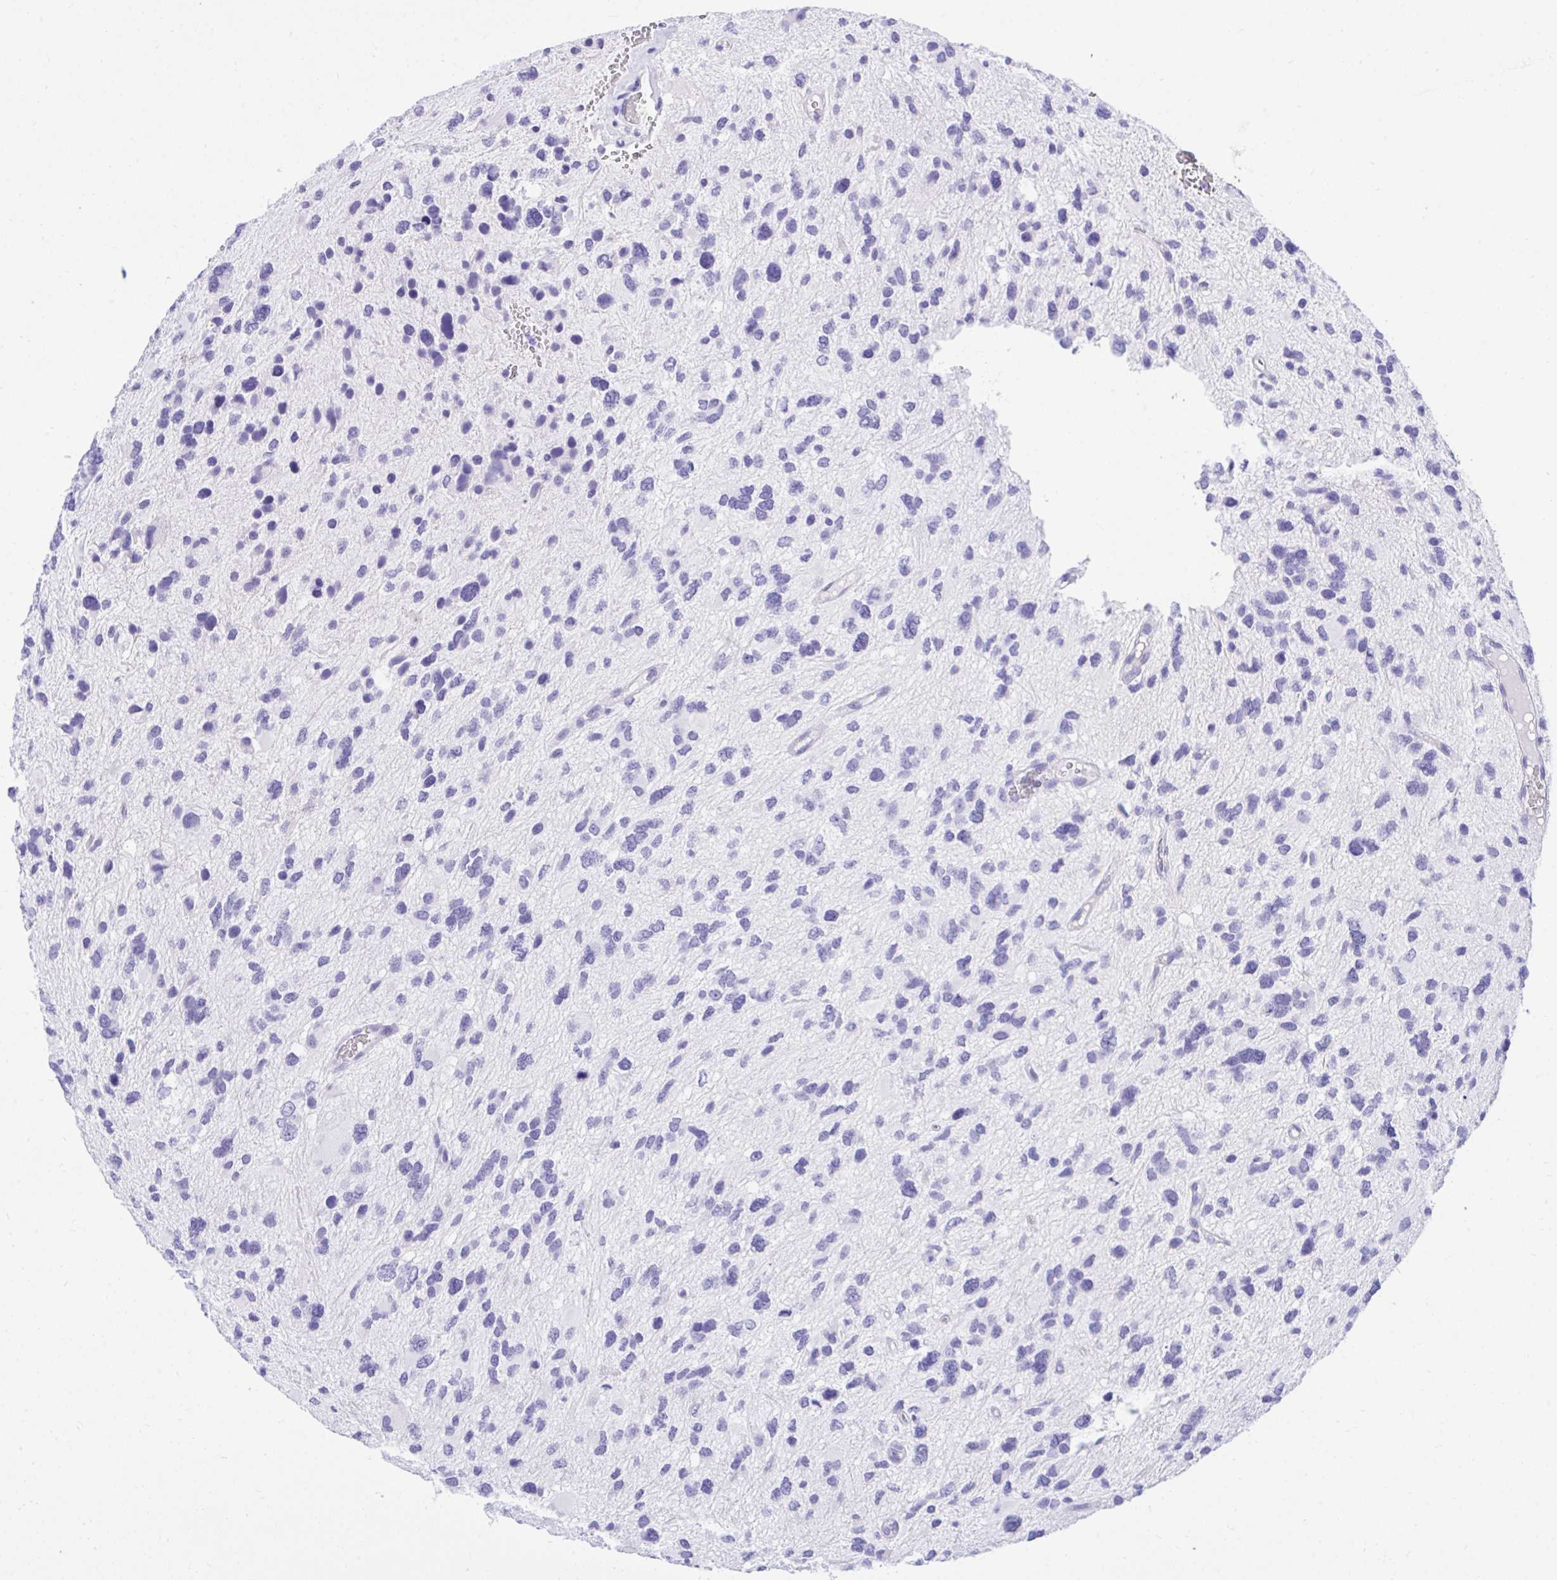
{"staining": {"intensity": "negative", "quantity": "none", "location": "none"}, "tissue": "glioma", "cell_type": "Tumor cells", "image_type": "cancer", "snomed": [{"axis": "morphology", "description": "Glioma, malignant, High grade"}, {"axis": "topography", "description": "Brain"}], "caption": "Immunohistochemistry (IHC) photomicrograph of high-grade glioma (malignant) stained for a protein (brown), which shows no staining in tumor cells. (Immunohistochemistry, brightfield microscopy, high magnification).", "gene": "KCNN4", "patient": {"sex": "female", "age": 11}}